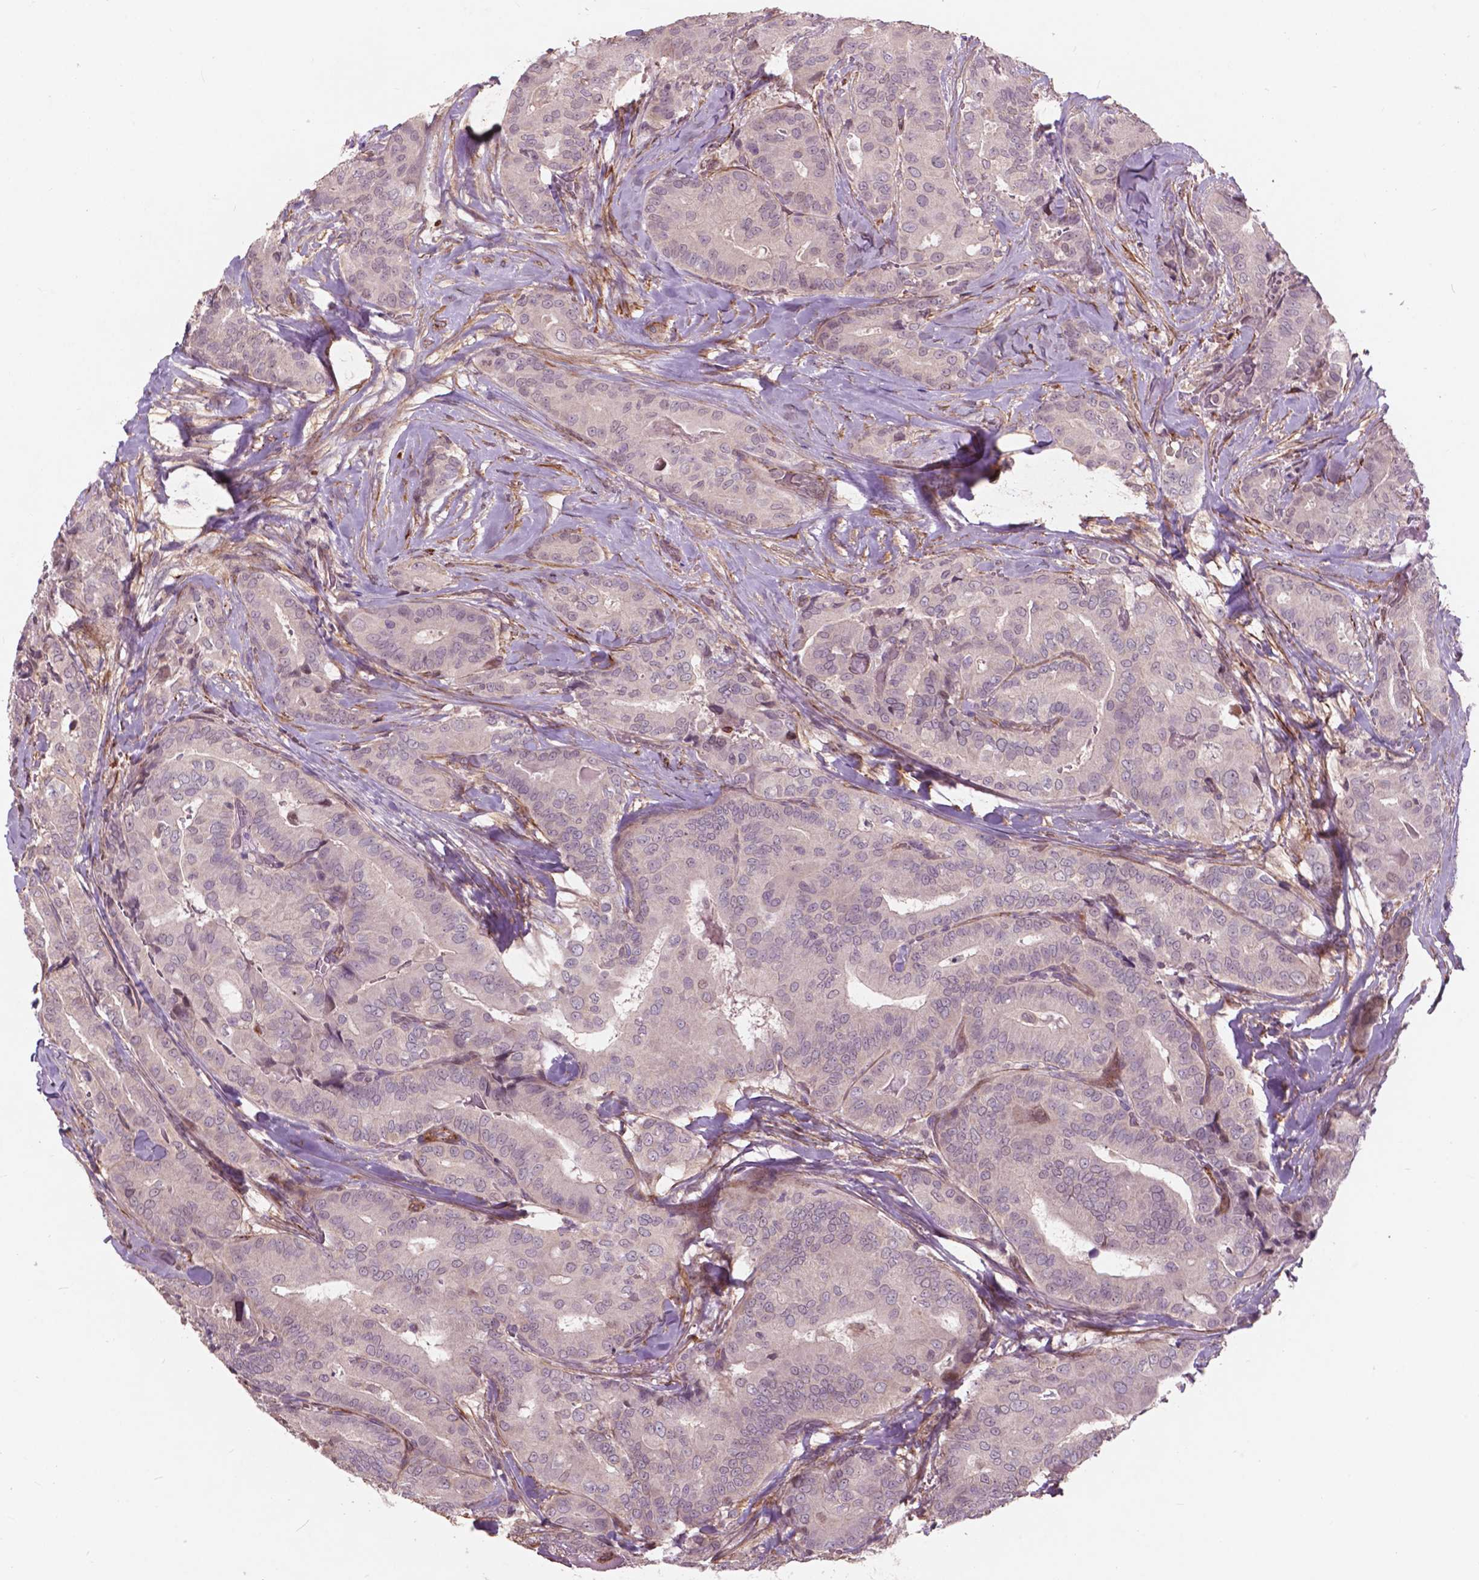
{"staining": {"intensity": "negative", "quantity": "none", "location": "none"}, "tissue": "thyroid cancer", "cell_type": "Tumor cells", "image_type": "cancer", "snomed": [{"axis": "morphology", "description": "Papillary adenocarcinoma, NOS"}, {"axis": "topography", "description": "Thyroid gland"}], "caption": "Histopathology image shows no significant protein staining in tumor cells of thyroid cancer.", "gene": "RFPL4B", "patient": {"sex": "male", "age": 61}}